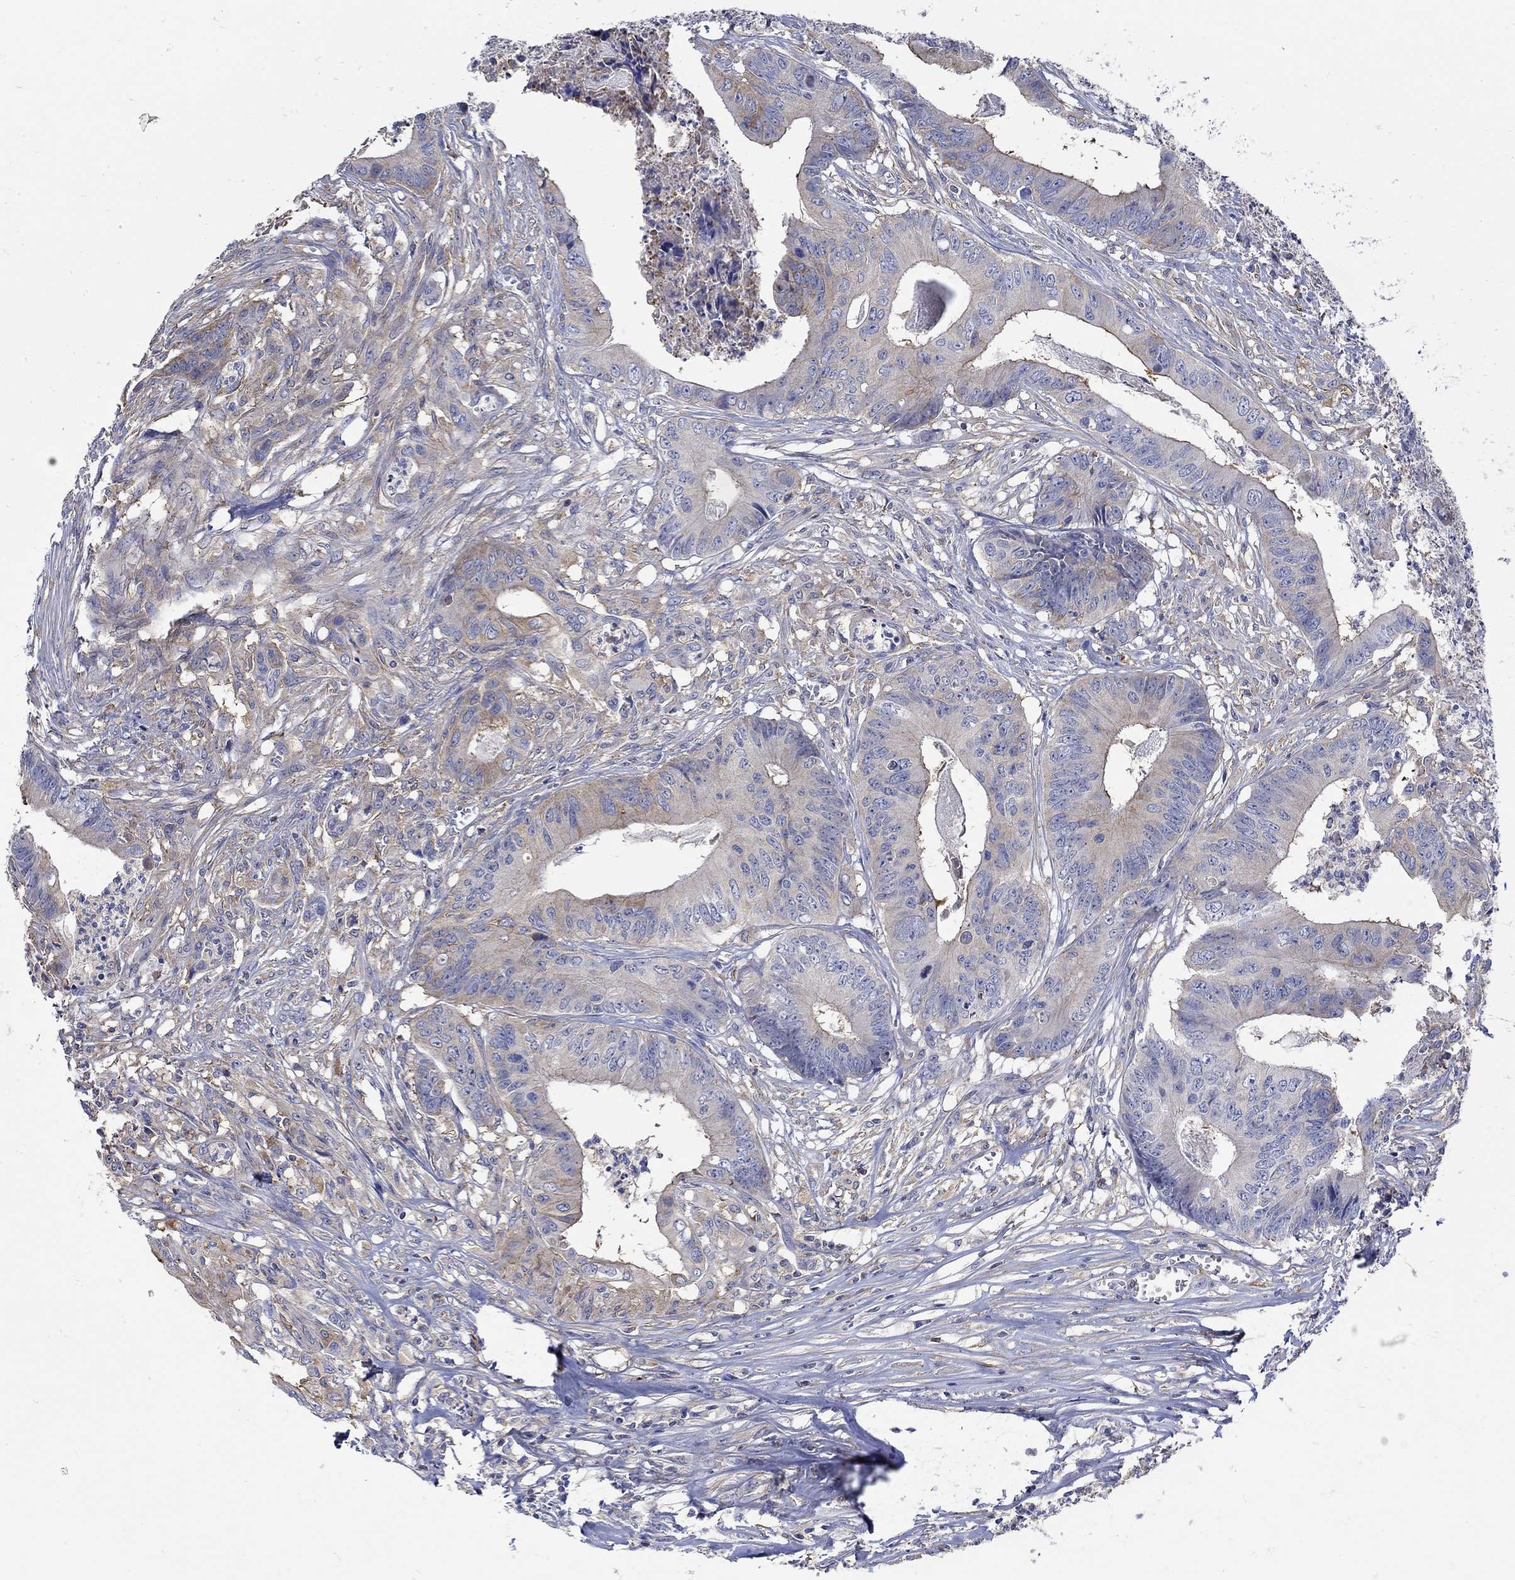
{"staining": {"intensity": "weak", "quantity": "<25%", "location": "cytoplasmic/membranous"}, "tissue": "colorectal cancer", "cell_type": "Tumor cells", "image_type": "cancer", "snomed": [{"axis": "morphology", "description": "Adenocarcinoma, NOS"}, {"axis": "topography", "description": "Colon"}], "caption": "DAB immunohistochemical staining of adenocarcinoma (colorectal) reveals no significant positivity in tumor cells. (Immunohistochemistry, brightfield microscopy, high magnification).", "gene": "TEKT3", "patient": {"sex": "male", "age": 84}}